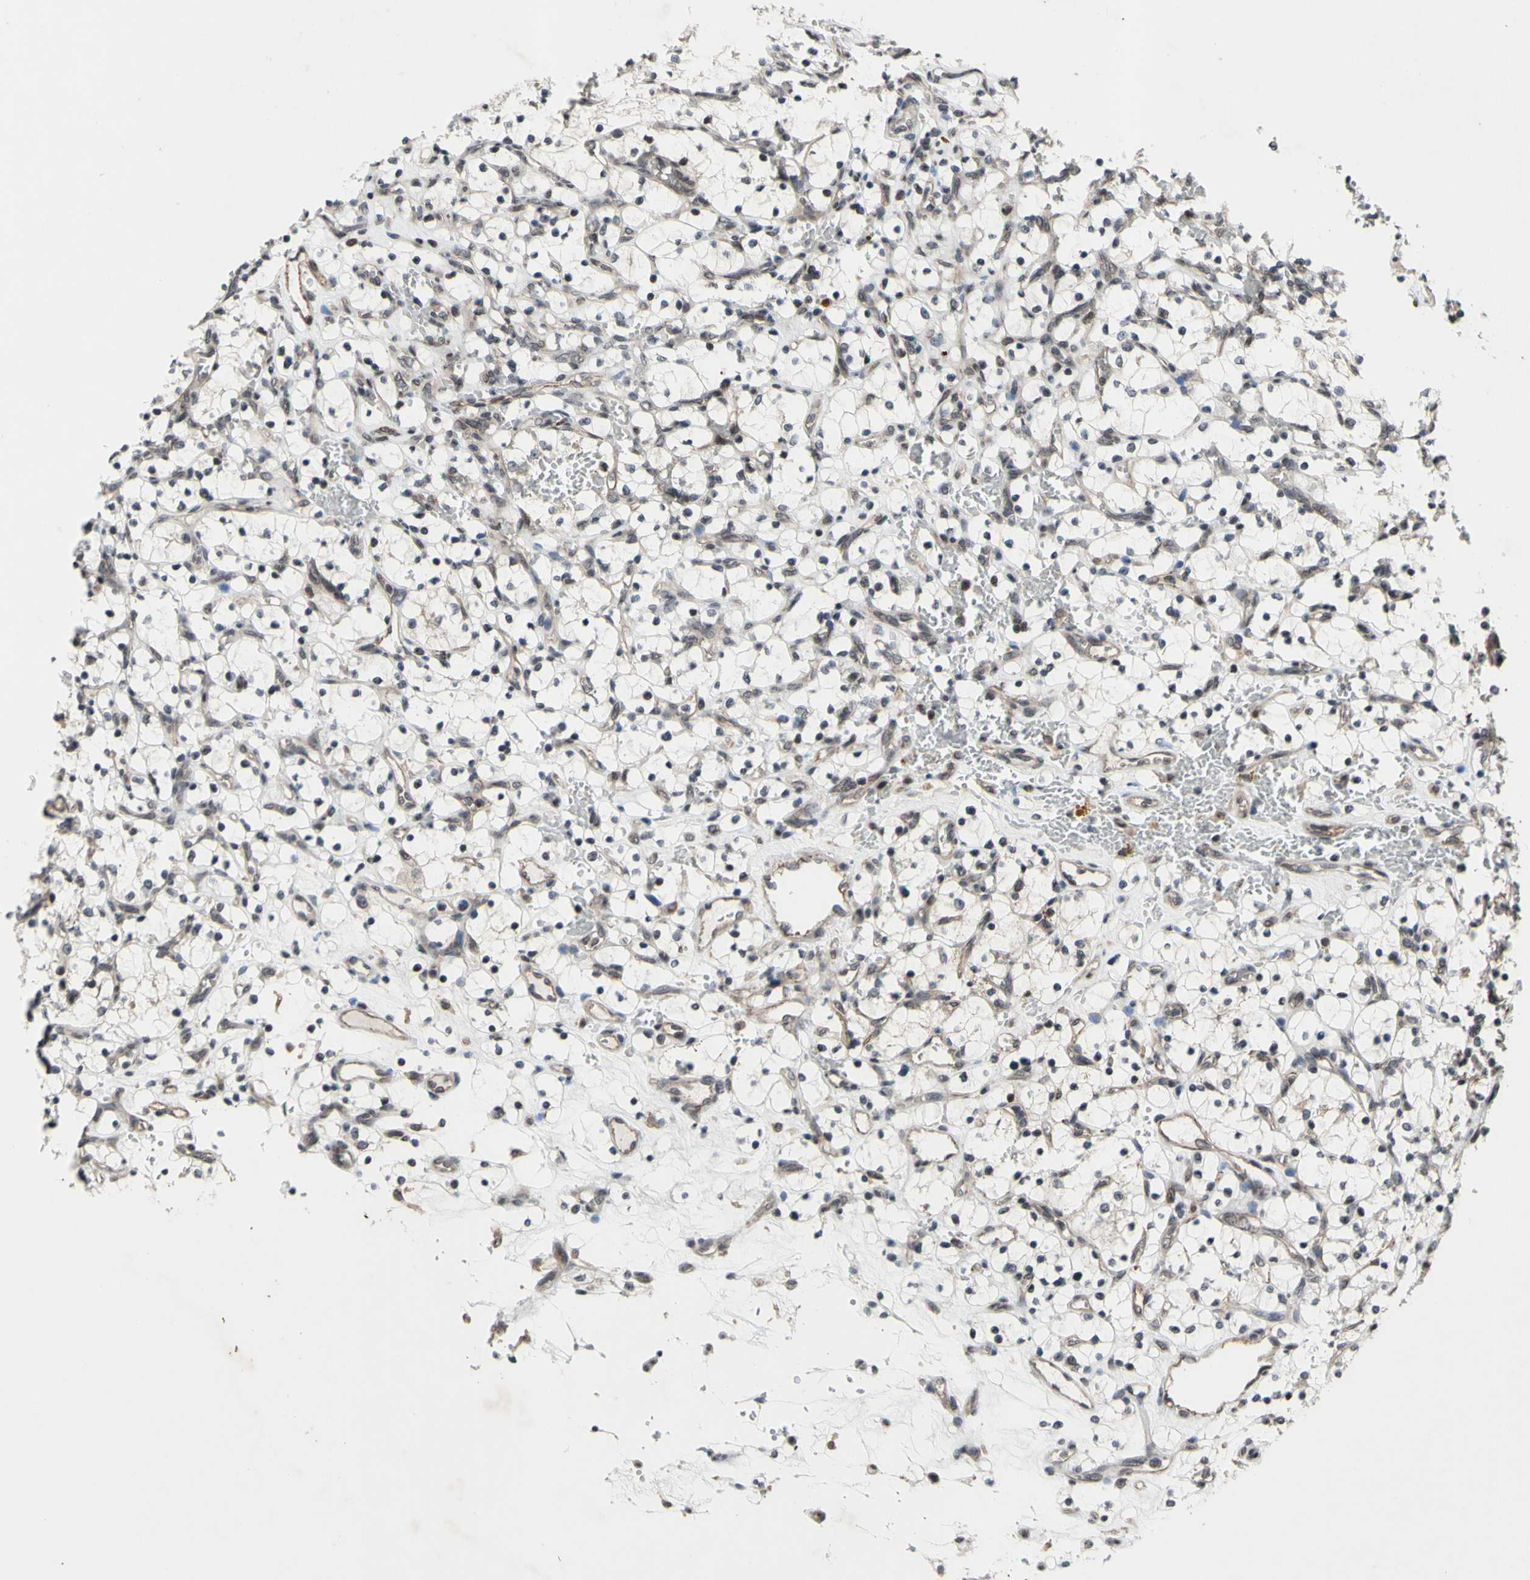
{"staining": {"intensity": "negative", "quantity": "none", "location": "none"}, "tissue": "renal cancer", "cell_type": "Tumor cells", "image_type": "cancer", "snomed": [{"axis": "morphology", "description": "Adenocarcinoma, NOS"}, {"axis": "topography", "description": "Kidney"}], "caption": "The histopathology image exhibits no staining of tumor cells in renal cancer.", "gene": "XPO1", "patient": {"sex": "female", "age": 69}}